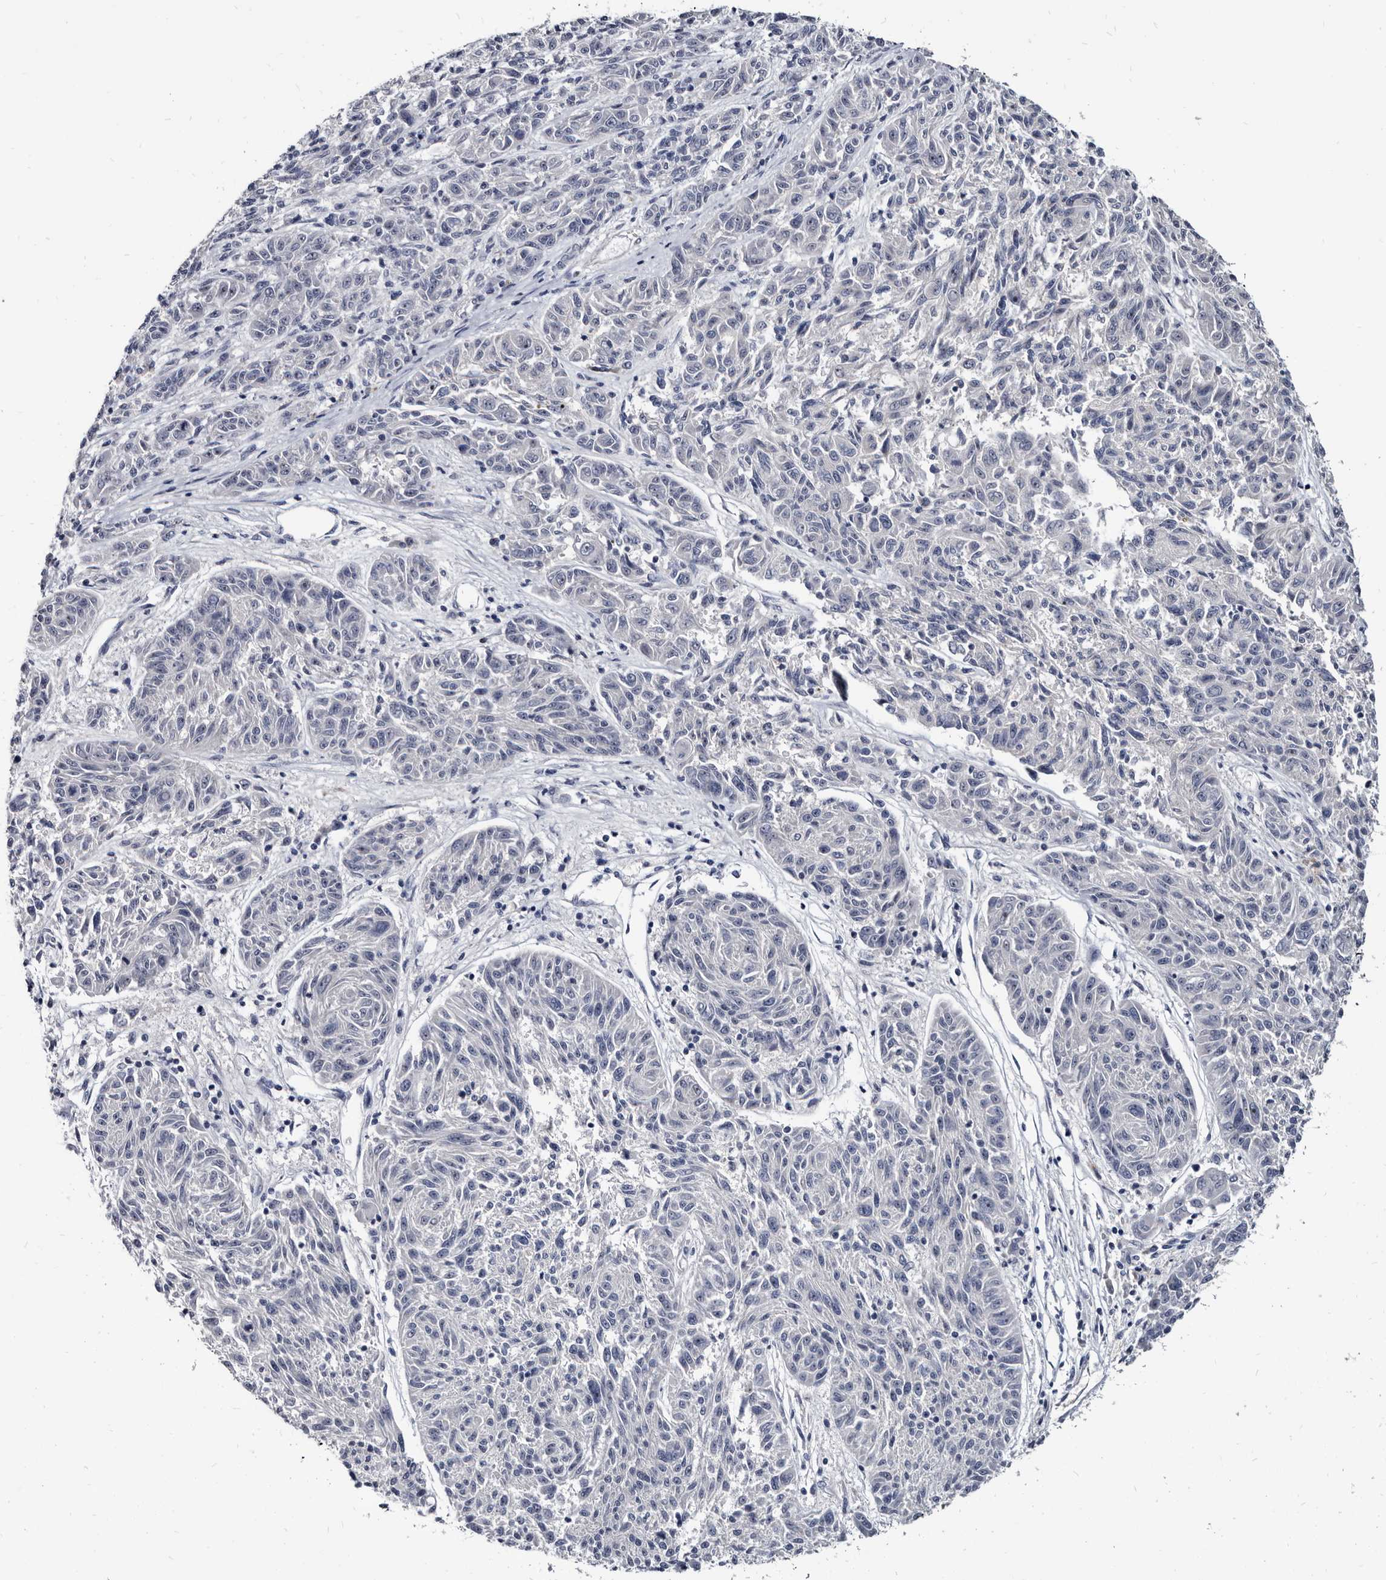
{"staining": {"intensity": "negative", "quantity": "none", "location": "none"}, "tissue": "melanoma", "cell_type": "Tumor cells", "image_type": "cancer", "snomed": [{"axis": "morphology", "description": "Malignant melanoma, NOS"}, {"axis": "topography", "description": "Skin"}], "caption": "High magnification brightfield microscopy of melanoma stained with DAB (brown) and counterstained with hematoxylin (blue): tumor cells show no significant positivity.", "gene": "PRSS8", "patient": {"sex": "male", "age": 53}}